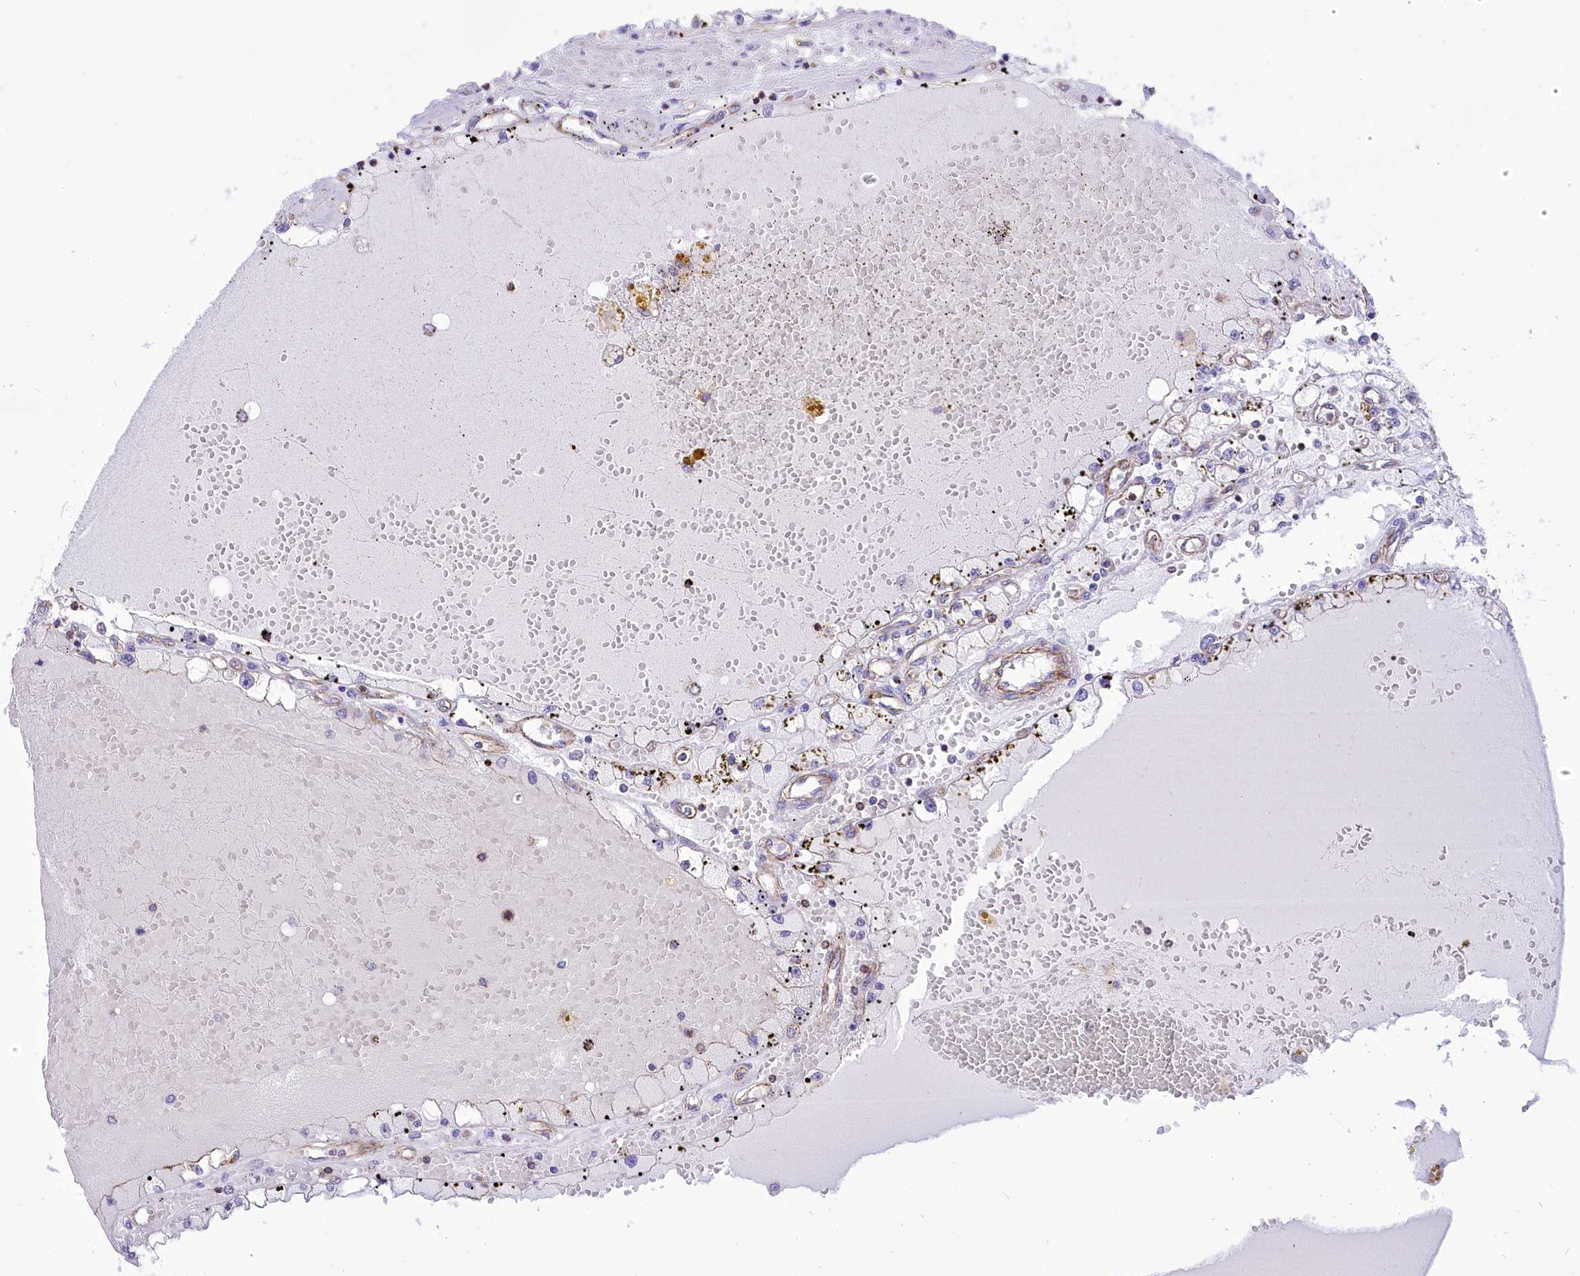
{"staining": {"intensity": "negative", "quantity": "none", "location": "none"}, "tissue": "renal cancer", "cell_type": "Tumor cells", "image_type": "cancer", "snomed": [{"axis": "morphology", "description": "Adenocarcinoma, NOS"}, {"axis": "topography", "description": "Kidney"}], "caption": "There is no significant staining in tumor cells of renal cancer. Nuclei are stained in blue.", "gene": "SEPTIN9", "patient": {"sex": "male", "age": 56}}